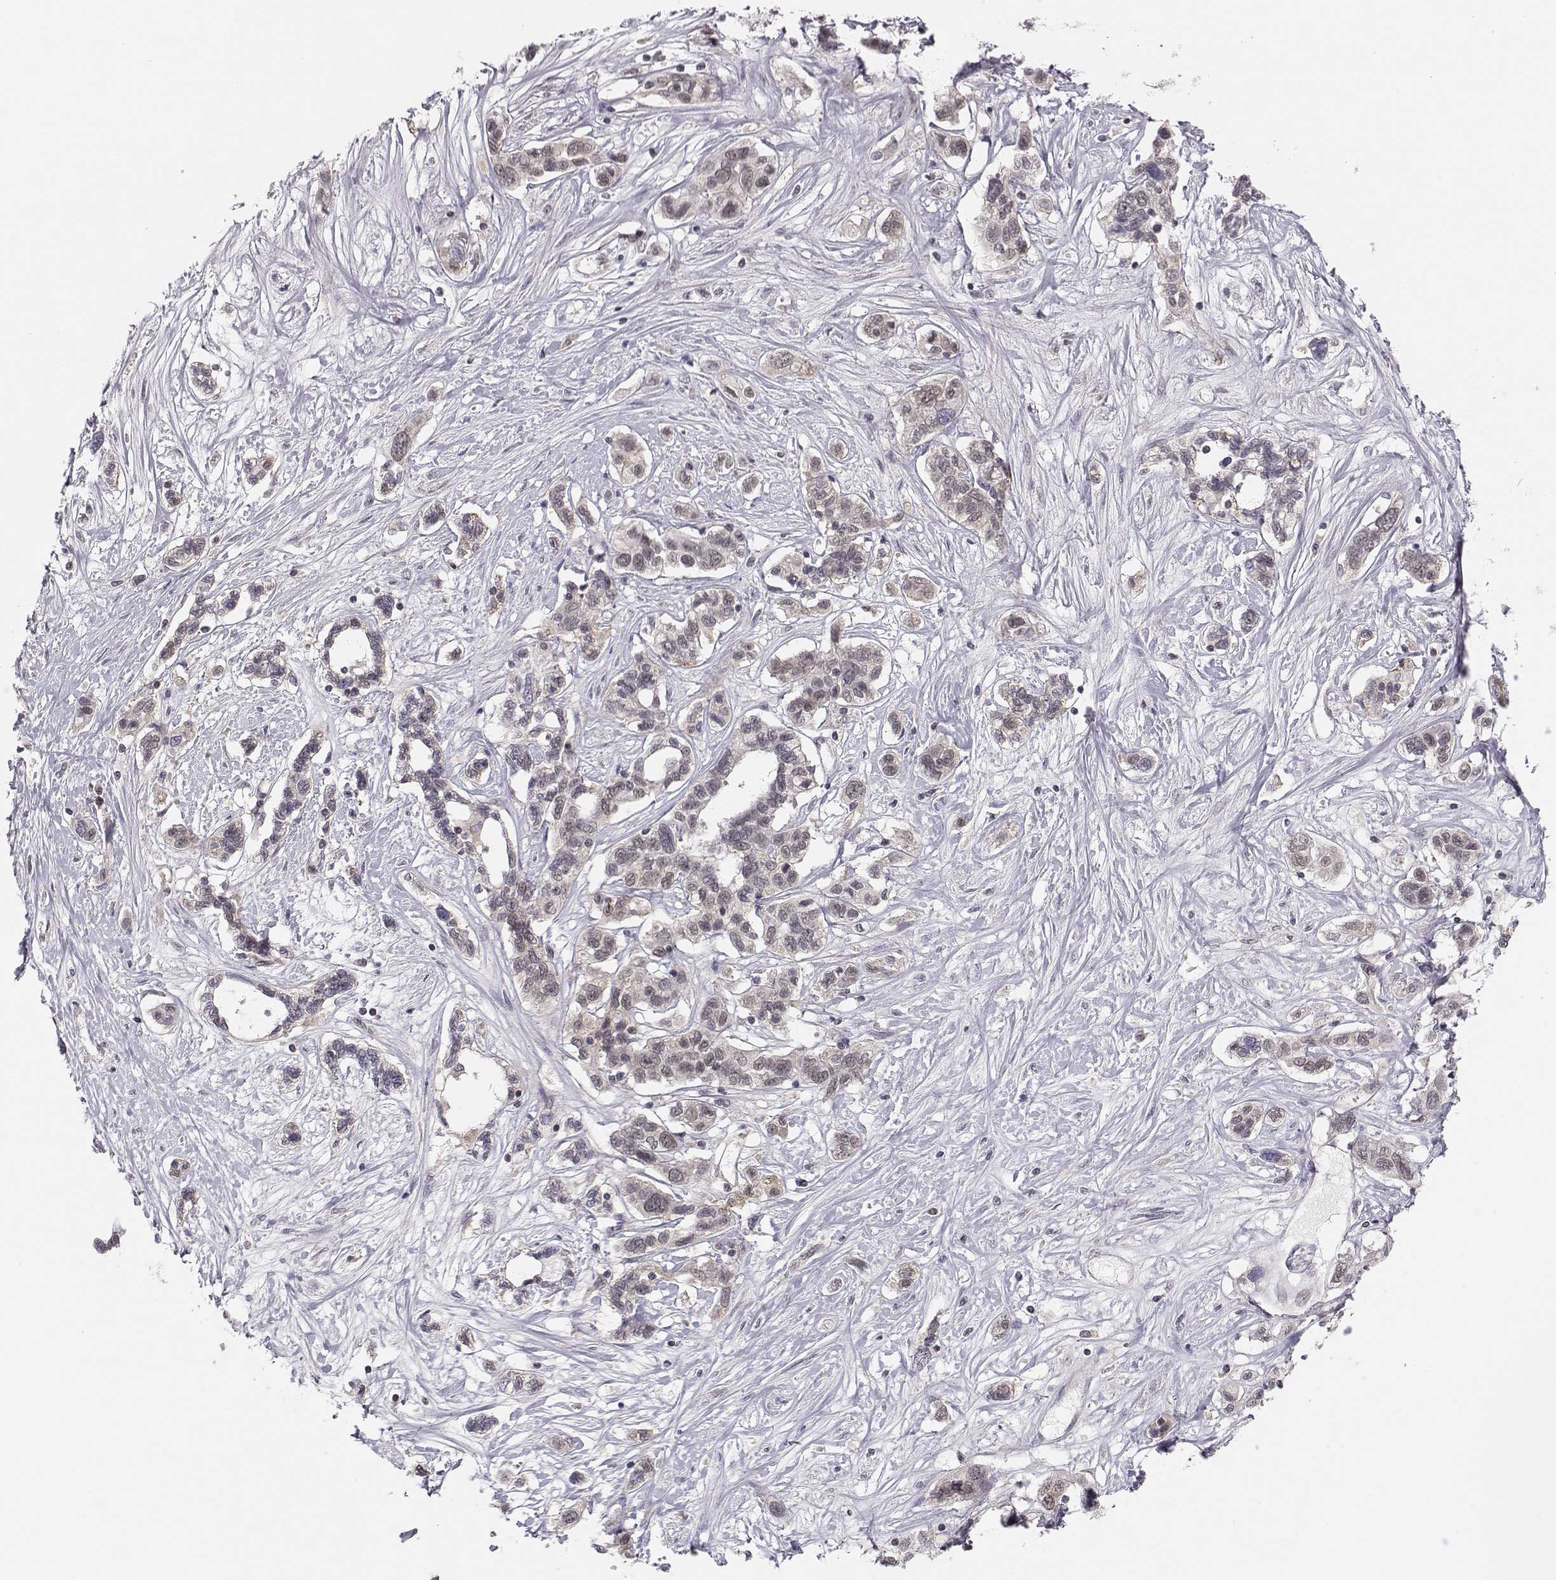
{"staining": {"intensity": "negative", "quantity": "none", "location": "nuclear"}, "tissue": "liver cancer", "cell_type": "Tumor cells", "image_type": "cancer", "snomed": [{"axis": "morphology", "description": "Adenocarcinoma, NOS"}, {"axis": "morphology", "description": "Cholangiocarcinoma"}, {"axis": "topography", "description": "Liver"}], "caption": "DAB immunohistochemical staining of liver cancer (adenocarcinoma) exhibits no significant staining in tumor cells.", "gene": "KIF13B", "patient": {"sex": "male", "age": 64}}